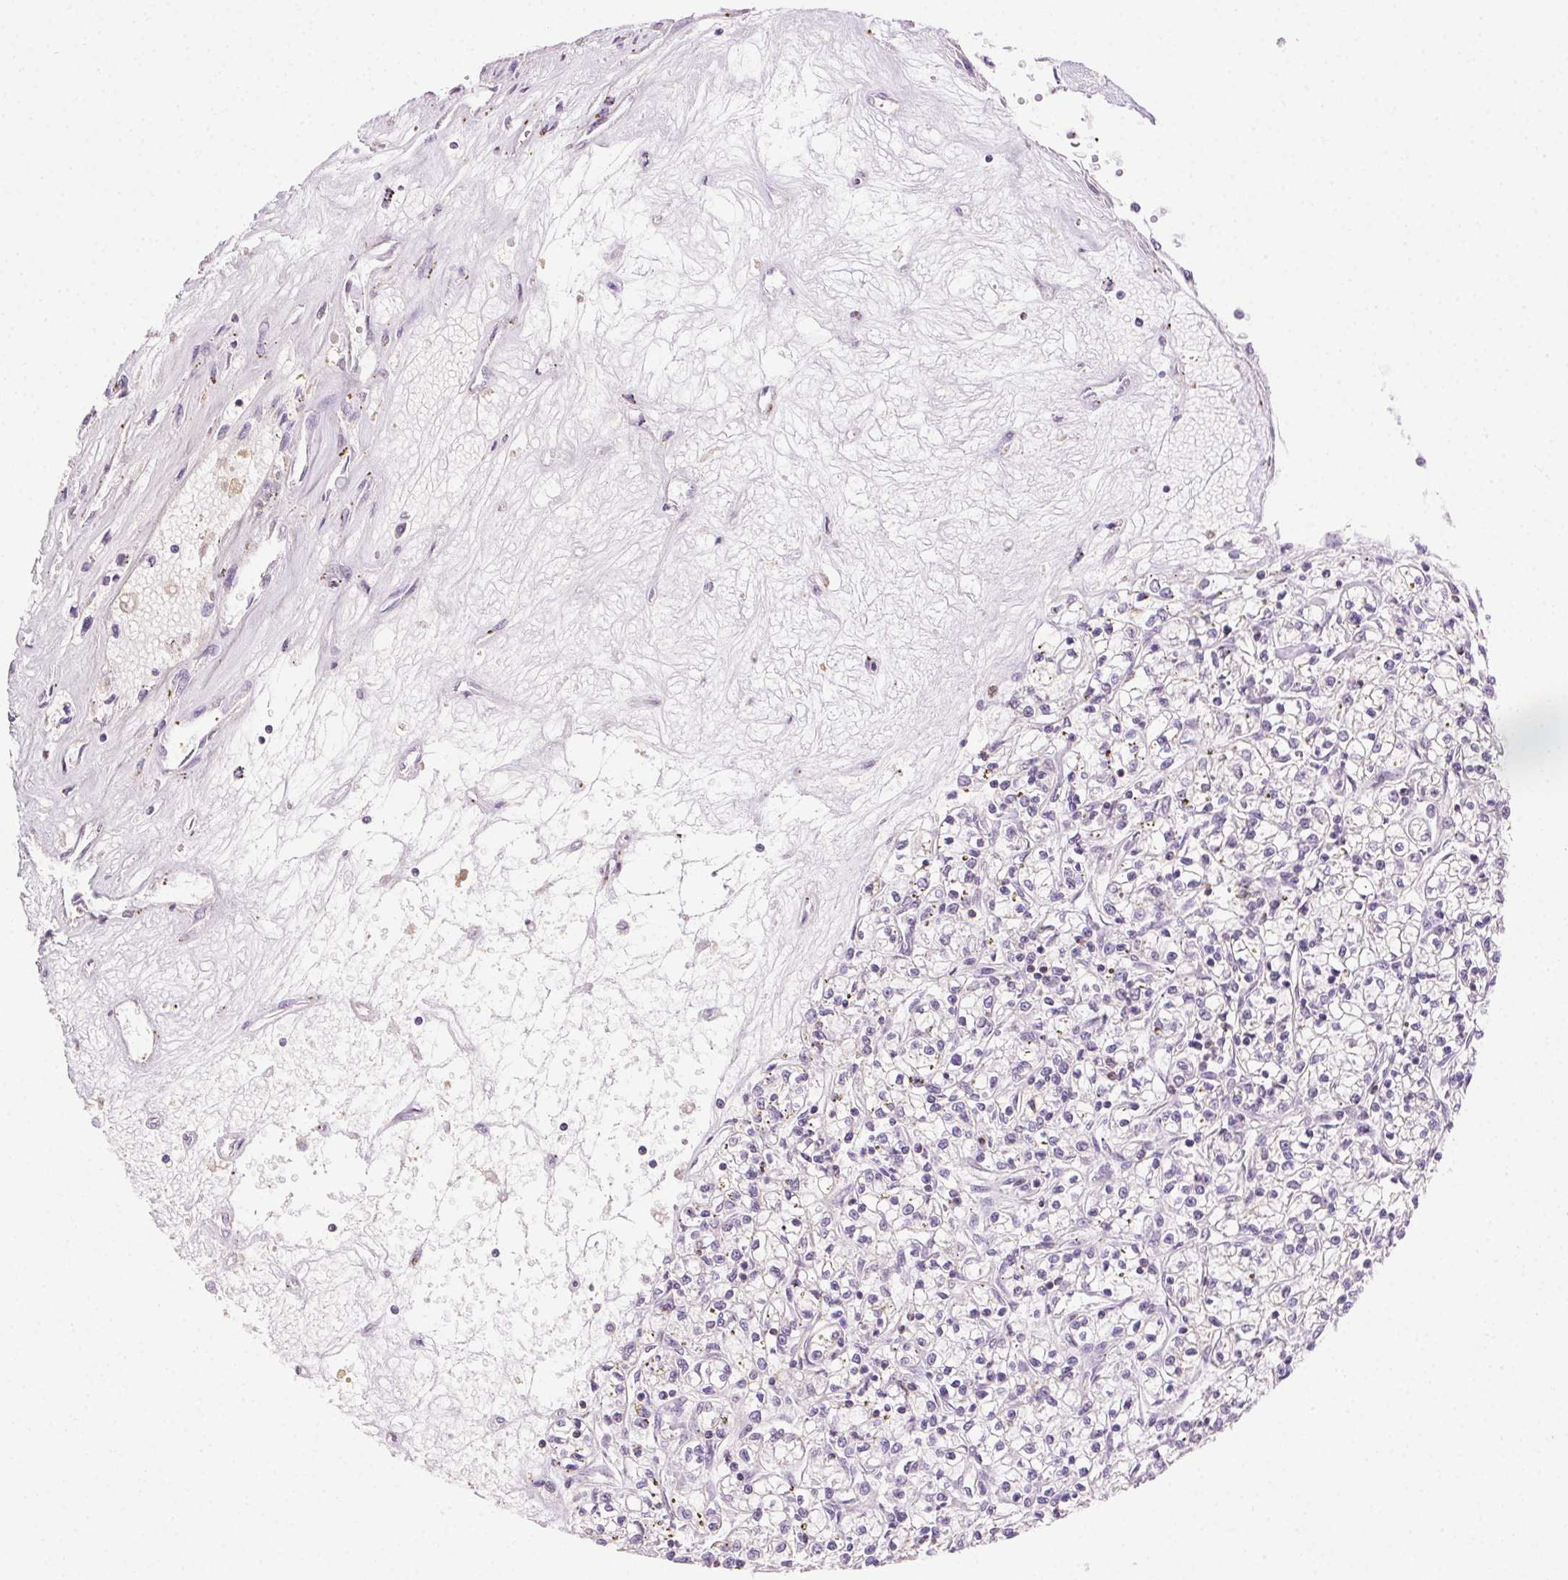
{"staining": {"intensity": "negative", "quantity": "none", "location": "none"}, "tissue": "renal cancer", "cell_type": "Tumor cells", "image_type": "cancer", "snomed": [{"axis": "morphology", "description": "Adenocarcinoma, NOS"}, {"axis": "topography", "description": "Kidney"}], "caption": "DAB (3,3'-diaminobenzidine) immunohistochemical staining of renal adenocarcinoma reveals no significant expression in tumor cells.", "gene": "AKAP5", "patient": {"sex": "female", "age": 59}}